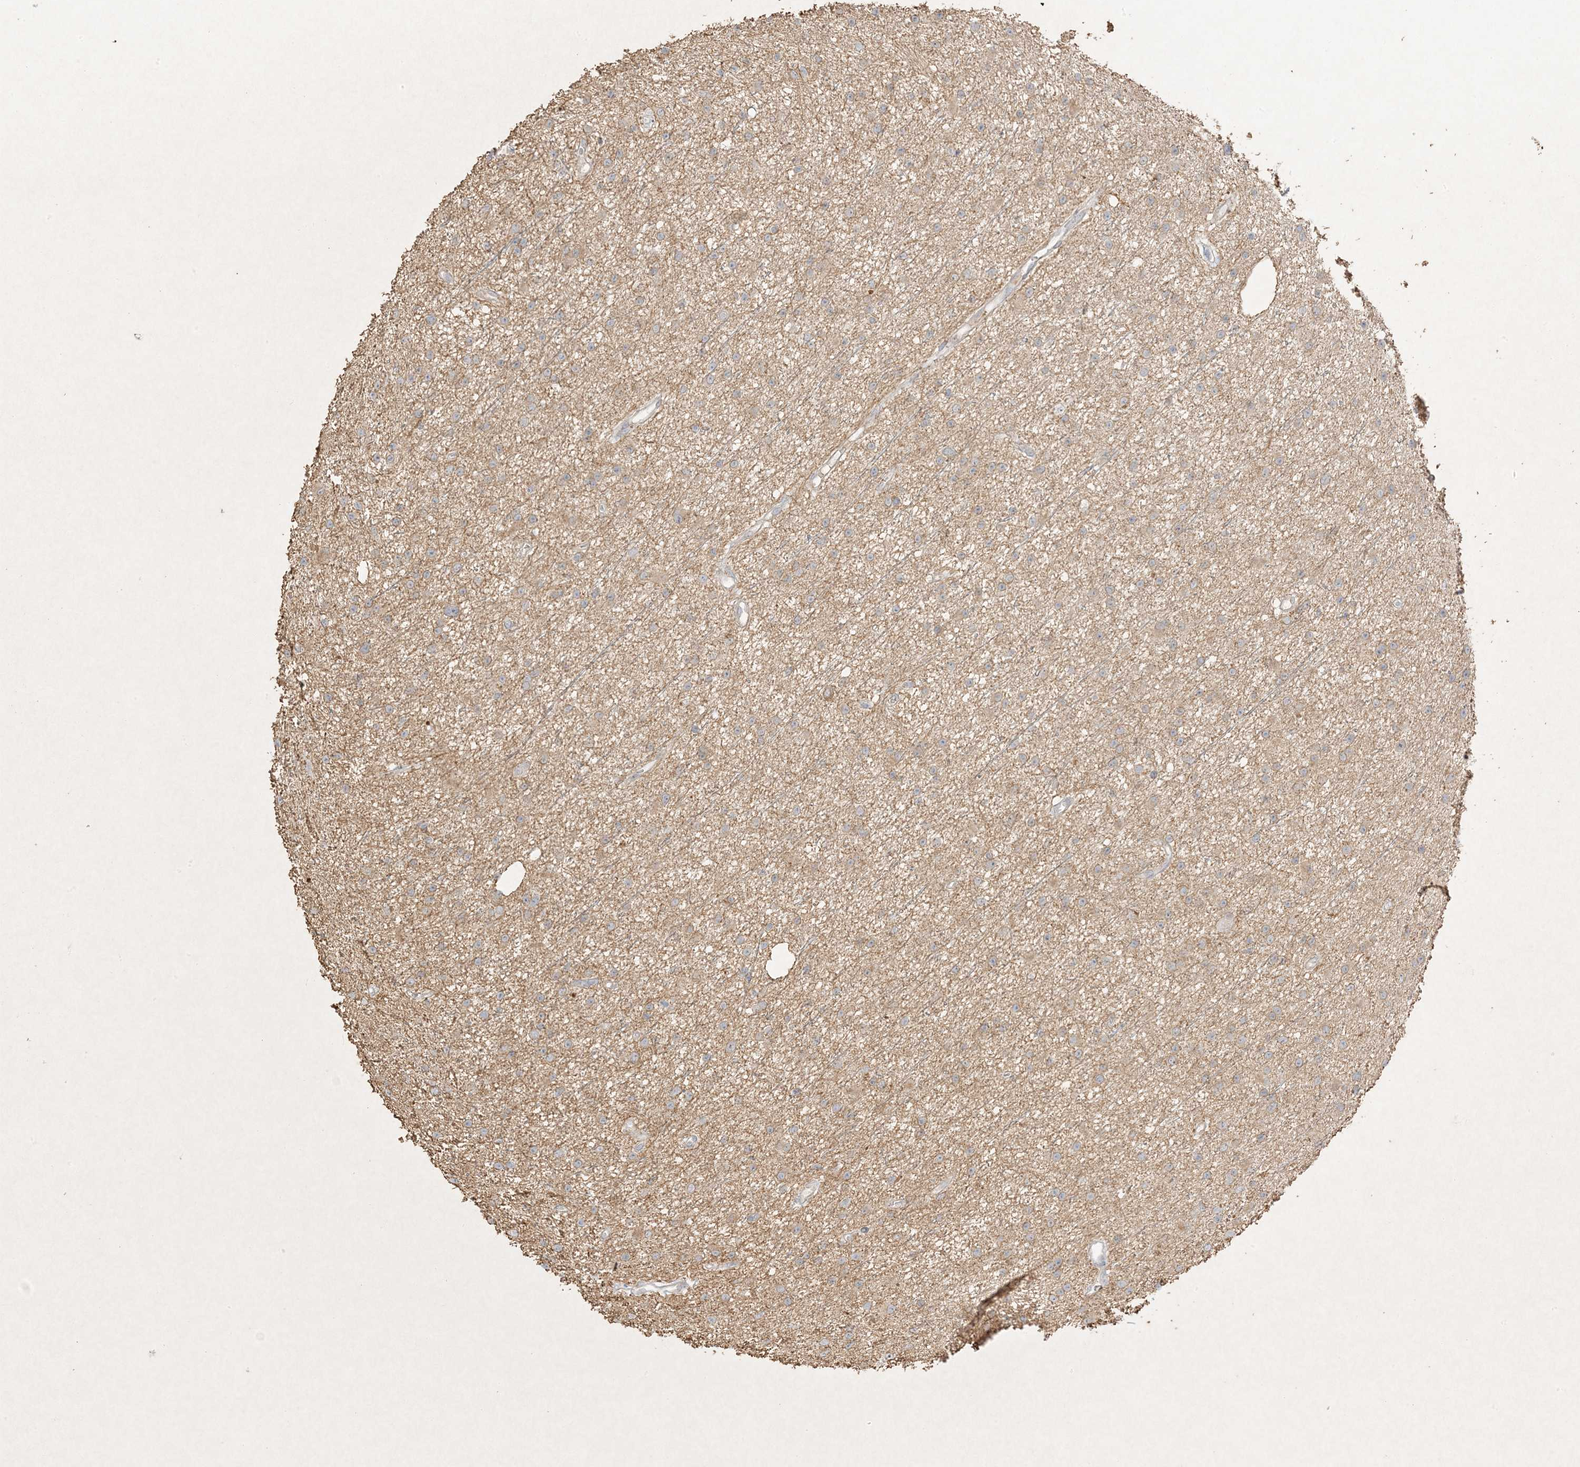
{"staining": {"intensity": "negative", "quantity": "none", "location": "none"}, "tissue": "glioma", "cell_type": "Tumor cells", "image_type": "cancer", "snomed": [{"axis": "morphology", "description": "Glioma, malignant, Low grade"}, {"axis": "topography", "description": "Cerebral cortex"}], "caption": "An IHC histopathology image of glioma is shown. There is no staining in tumor cells of glioma. (Brightfield microscopy of DAB (3,3'-diaminobenzidine) immunohistochemistry at high magnification).", "gene": "ETAA1", "patient": {"sex": "female", "age": 39}}